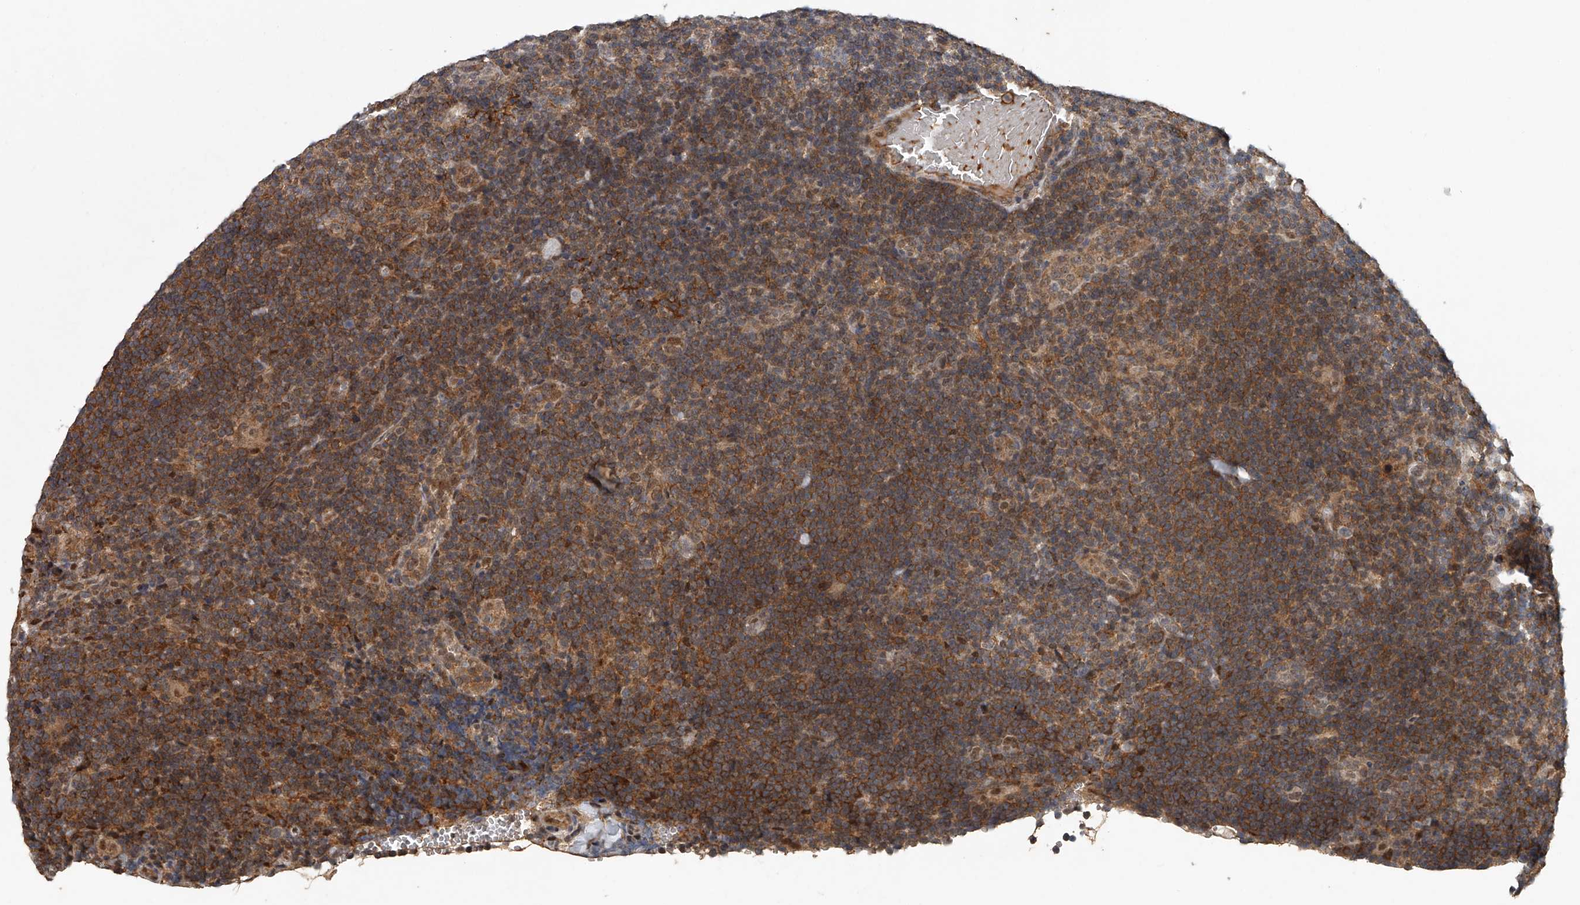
{"staining": {"intensity": "weak", "quantity": "<25%", "location": "cytoplasmic/membranous,nuclear"}, "tissue": "lymphoma", "cell_type": "Tumor cells", "image_type": "cancer", "snomed": [{"axis": "morphology", "description": "Hodgkin's disease, NOS"}, {"axis": "topography", "description": "Lymph node"}], "caption": "The histopathology image displays no significant staining in tumor cells of lymphoma. The staining is performed using DAB brown chromogen with nuclei counter-stained in using hematoxylin.", "gene": "PLEKHG1", "patient": {"sex": "female", "age": 57}}